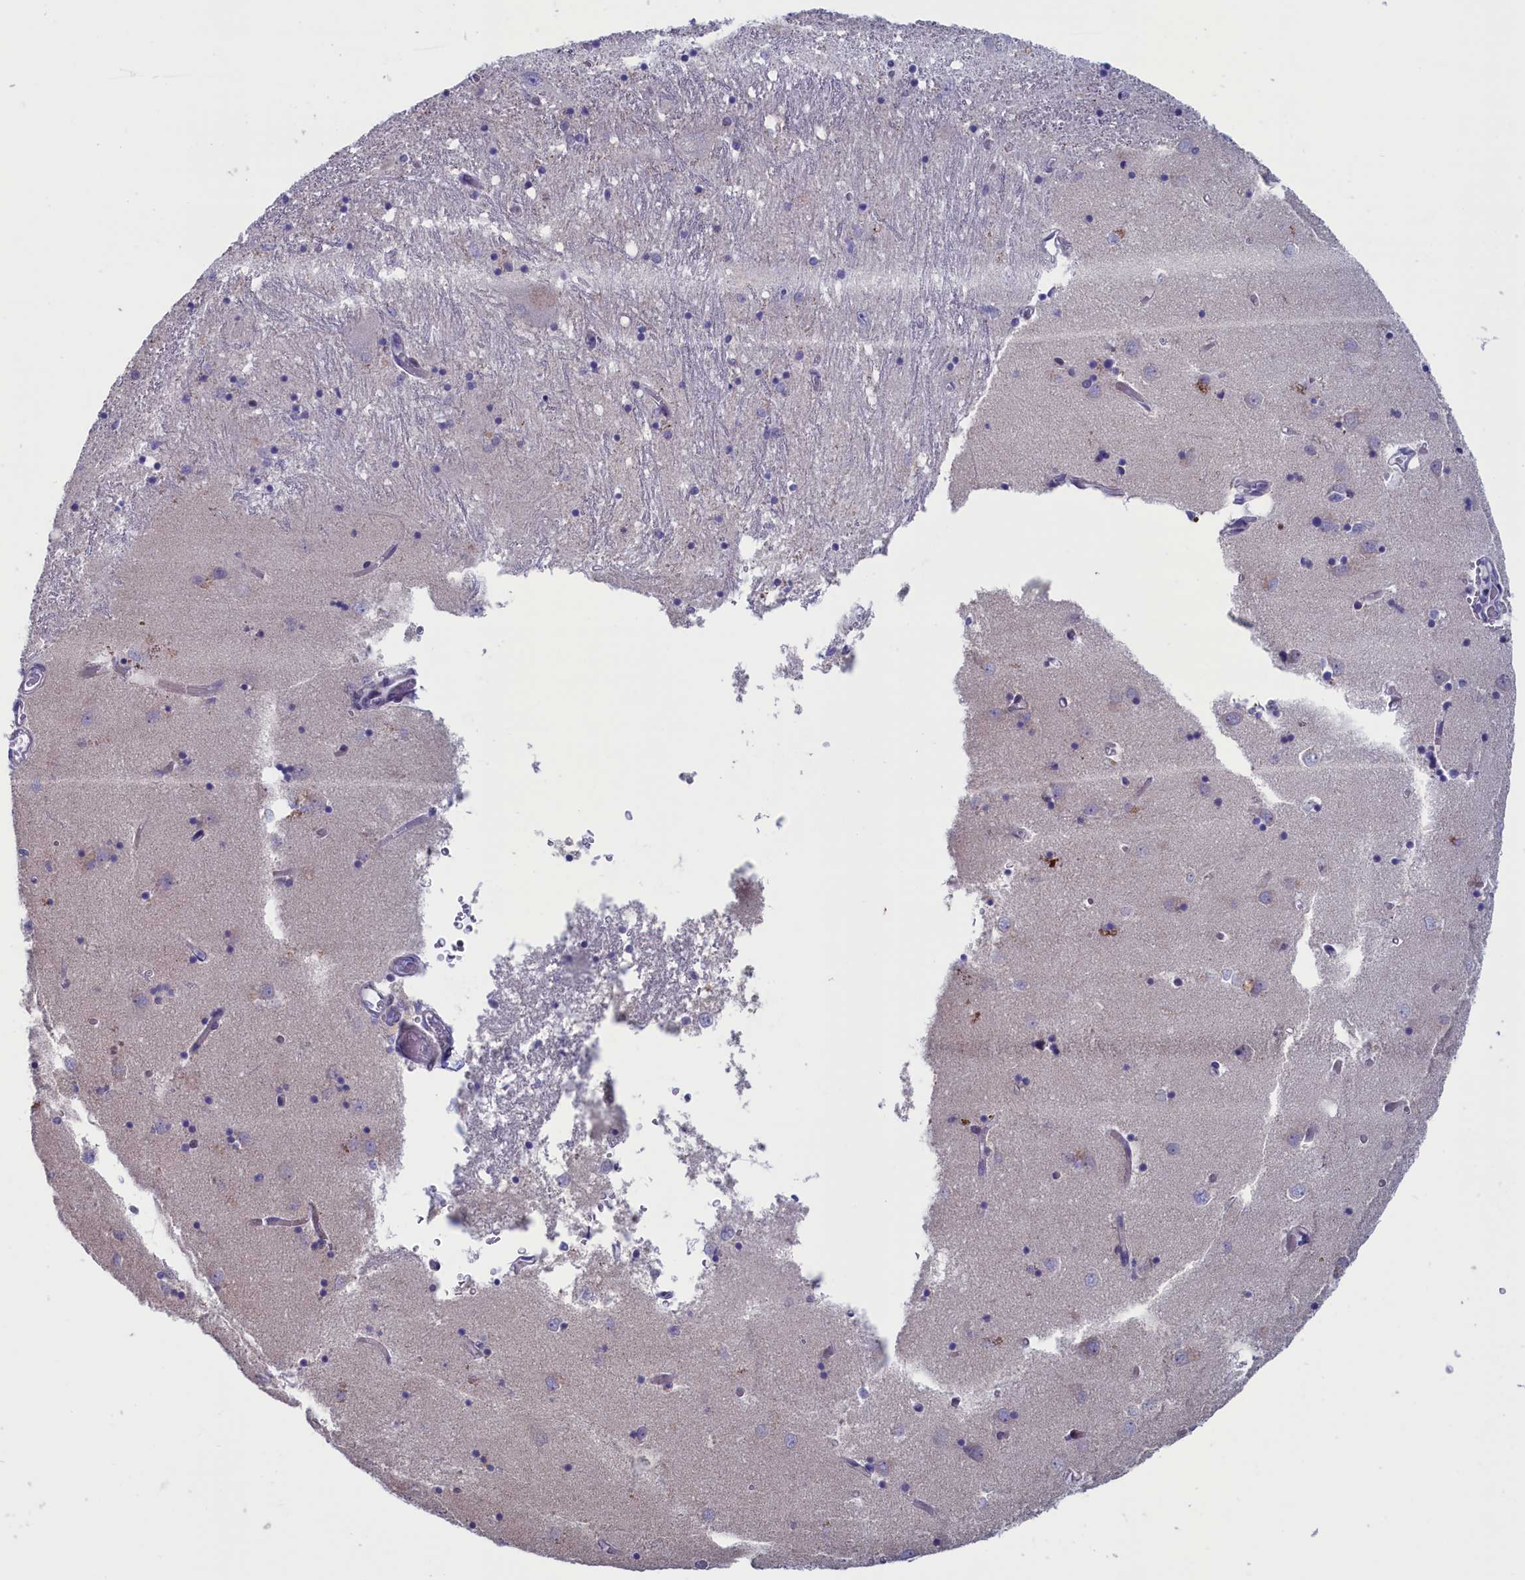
{"staining": {"intensity": "negative", "quantity": "none", "location": "none"}, "tissue": "caudate", "cell_type": "Glial cells", "image_type": "normal", "snomed": [{"axis": "morphology", "description": "Normal tissue, NOS"}, {"axis": "topography", "description": "Lateral ventricle wall"}], "caption": "An IHC histopathology image of benign caudate is shown. There is no staining in glial cells of caudate.", "gene": "NIBAN3", "patient": {"sex": "male", "age": 70}}